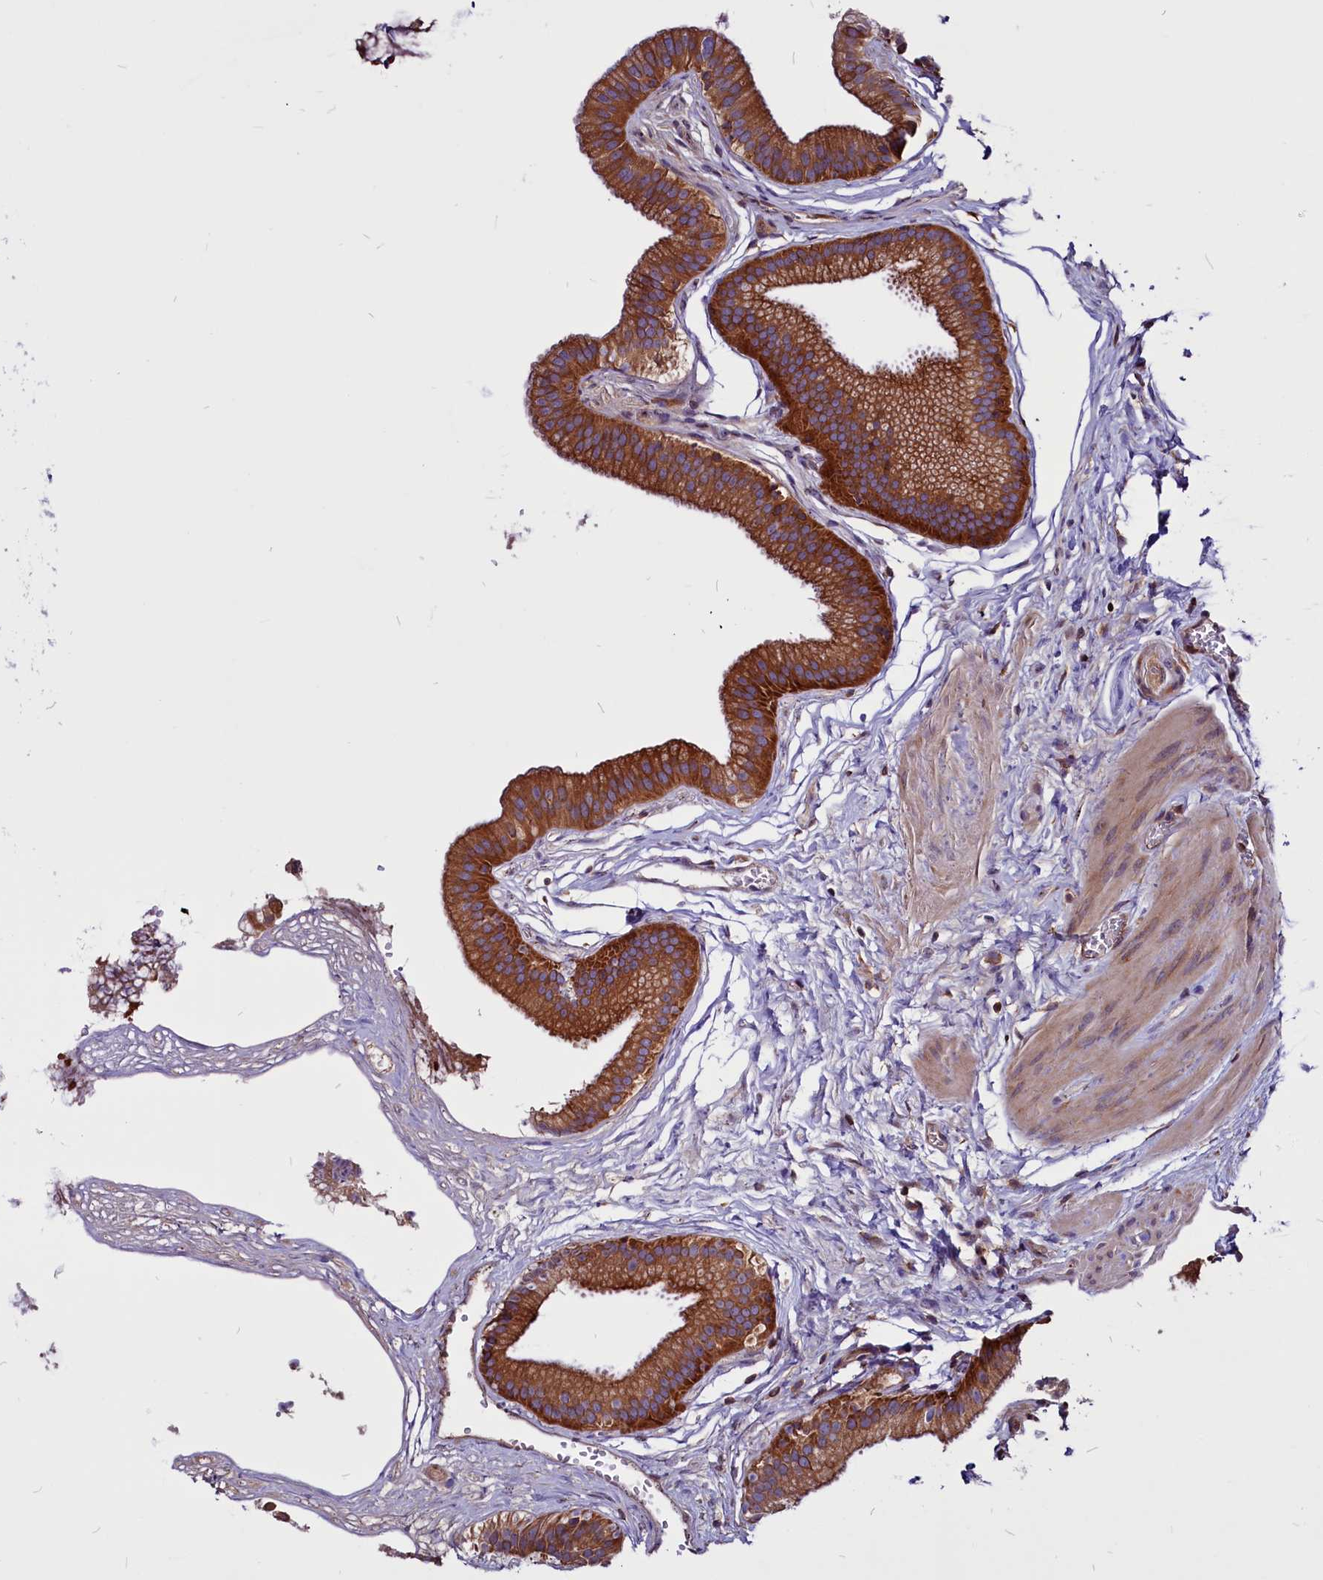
{"staining": {"intensity": "strong", "quantity": ">75%", "location": "cytoplasmic/membranous"}, "tissue": "gallbladder", "cell_type": "Glandular cells", "image_type": "normal", "snomed": [{"axis": "morphology", "description": "Normal tissue, NOS"}, {"axis": "topography", "description": "Gallbladder"}], "caption": "High-magnification brightfield microscopy of benign gallbladder stained with DAB (3,3'-diaminobenzidine) (brown) and counterstained with hematoxylin (blue). glandular cells exhibit strong cytoplasmic/membranous staining is appreciated in approximately>75% of cells. The protein is shown in brown color, while the nuclei are stained blue.", "gene": "EIF3G", "patient": {"sex": "female", "age": 54}}